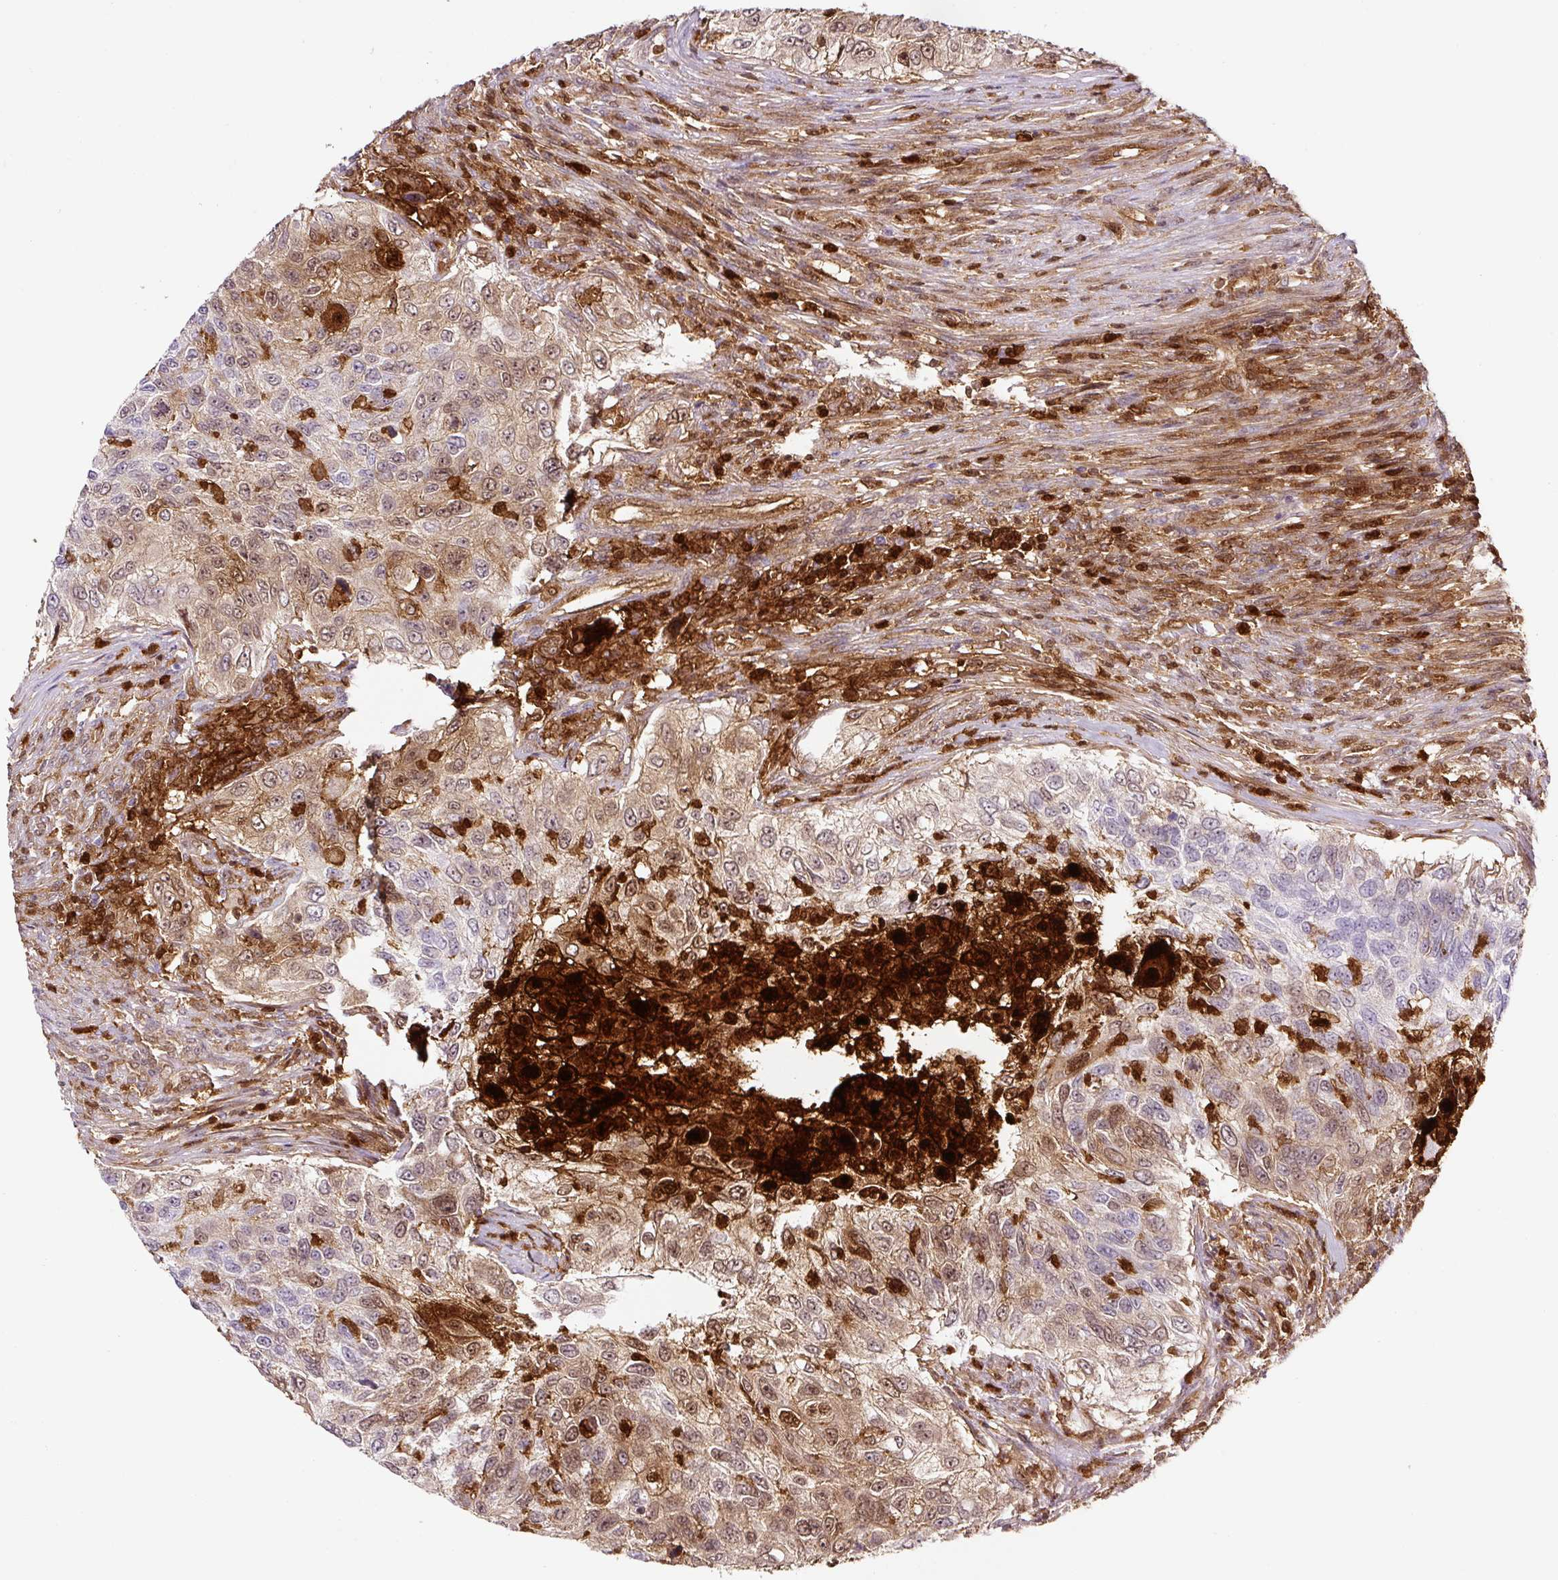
{"staining": {"intensity": "moderate", "quantity": "25%-75%", "location": "cytoplasmic/membranous,nuclear"}, "tissue": "urothelial cancer", "cell_type": "Tumor cells", "image_type": "cancer", "snomed": [{"axis": "morphology", "description": "Urothelial carcinoma, High grade"}, {"axis": "topography", "description": "Urinary bladder"}], "caption": "High-power microscopy captured an immunohistochemistry micrograph of urothelial cancer, revealing moderate cytoplasmic/membranous and nuclear staining in about 25%-75% of tumor cells.", "gene": "ANXA1", "patient": {"sex": "female", "age": 60}}